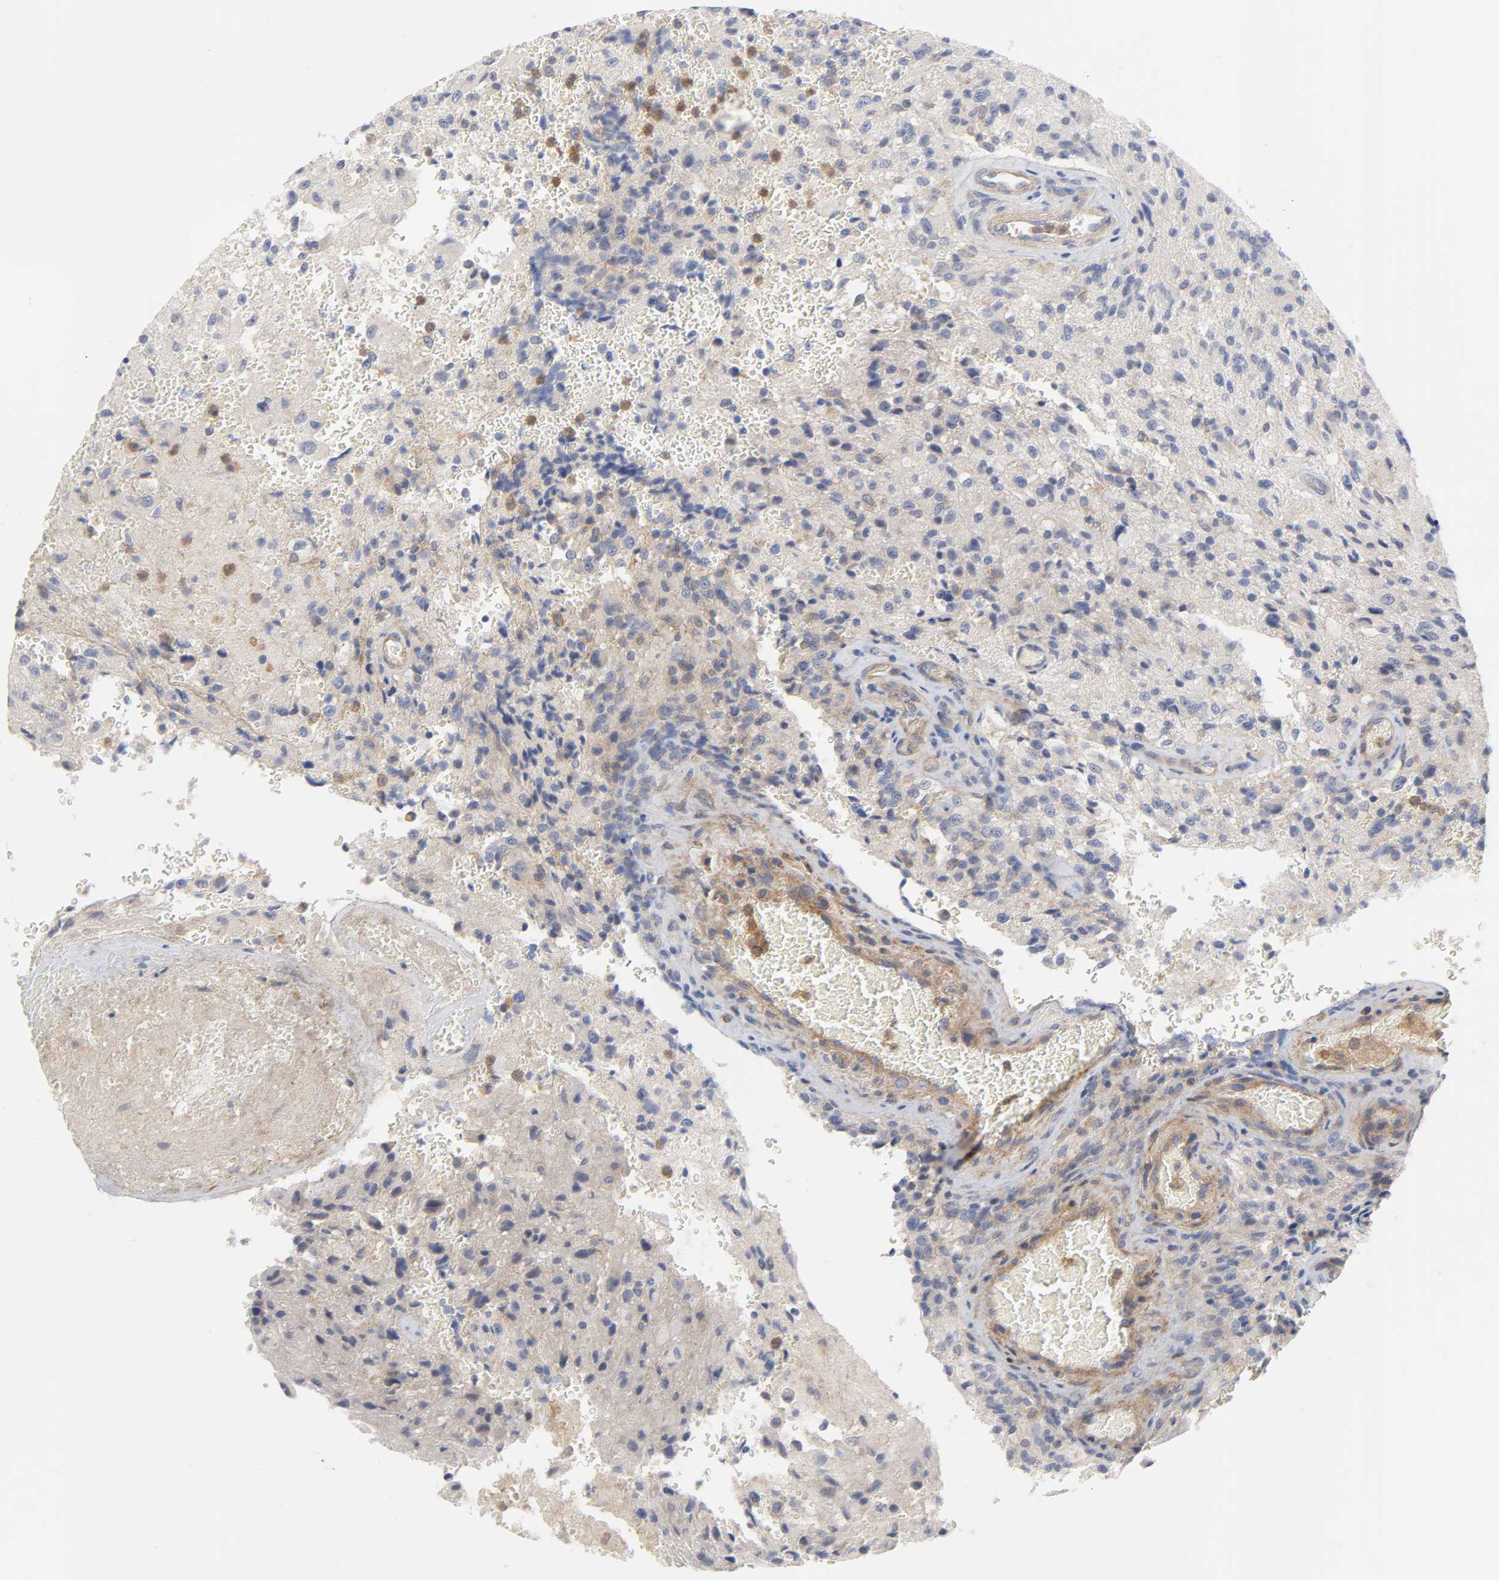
{"staining": {"intensity": "negative", "quantity": "none", "location": "none"}, "tissue": "glioma", "cell_type": "Tumor cells", "image_type": "cancer", "snomed": [{"axis": "morphology", "description": "Normal tissue, NOS"}, {"axis": "morphology", "description": "Glioma, malignant, High grade"}, {"axis": "topography", "description": "Cerebral cortex"}], "caption": "A histopathology image of glioma stained for a protein reveals no brown staining in tumor cells.", "gene": "ROCK1", "patient": {"sex": "male", "age": 56}}